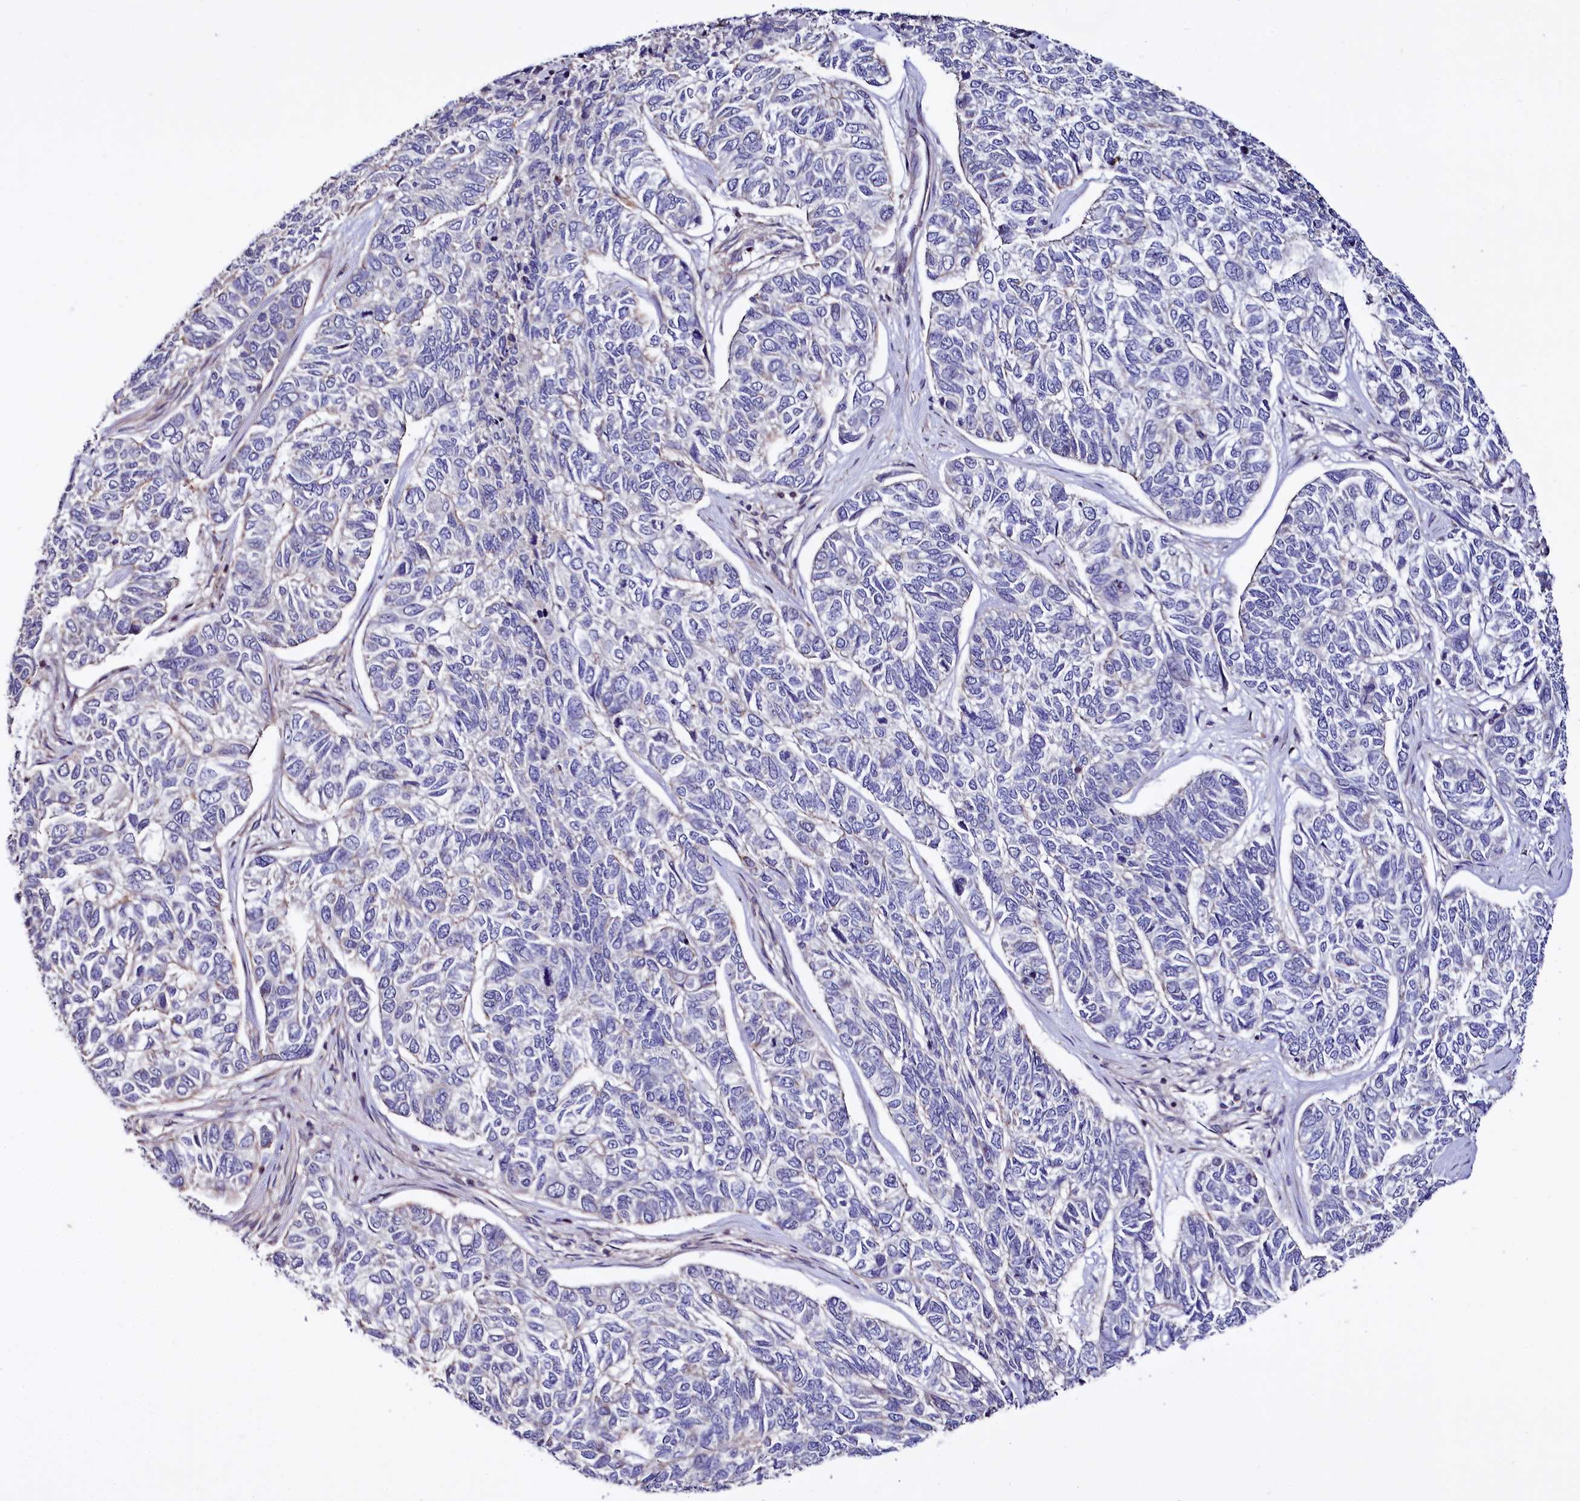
{"staining": {"intensity": "negative", "quantity": "none", "location": "none"}, "tissue": "skin cancer", "cell_type": "Tumor cells", "image_type": "cancer", "snomed": [{"axis": "morphology", "description": "Basal cell carcinoma"}, {"axis": "topography", "description": "Skin"}], "caption": "DAB immunohistochemical staining of basal cell carcinoma (skin) displays no significant positivity in tumor cells.", "gene": "RPUSD3", "patient": {"sex": "female", "age": 65}}